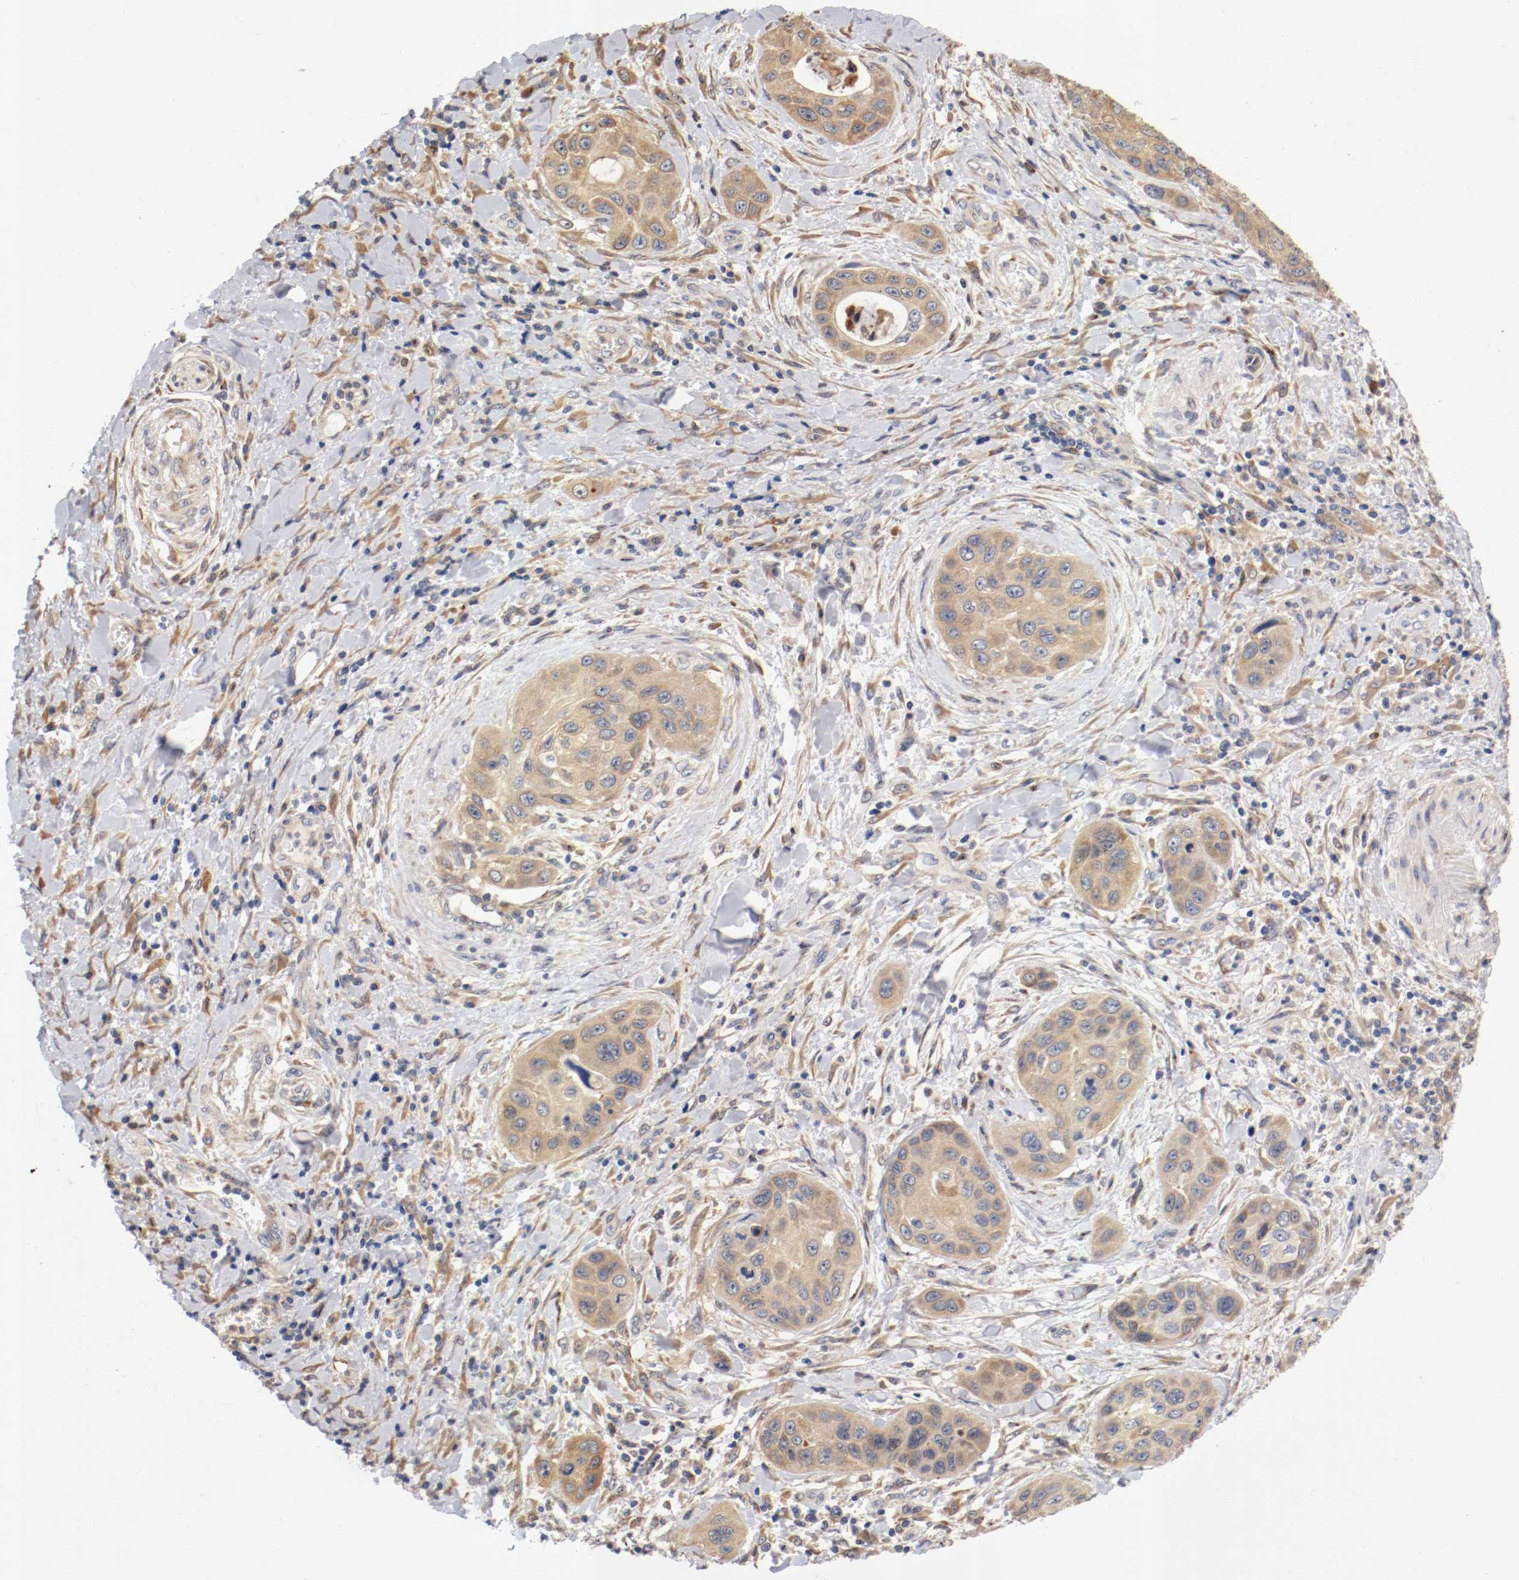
{"staining": {"intensity": "moderate", "quantity": ">75%", "location": "cytoplasmic/membranous"}, "tissue": "pancreatic cancer", "cell_type": "Tumor cells", "image_type": "cancer", "snomed": [{"axis": "morphology", "description": "Adenocarcinoma, NOS"}, {"axis": "topography", "description": "Pancreas"}], "caption": "Human pancreatic cancer stained with a protein marker exhibits moderate staining in tumor cells.", "gene": "TNFSF13", "patient": {"sex": "female", "age": 70}}